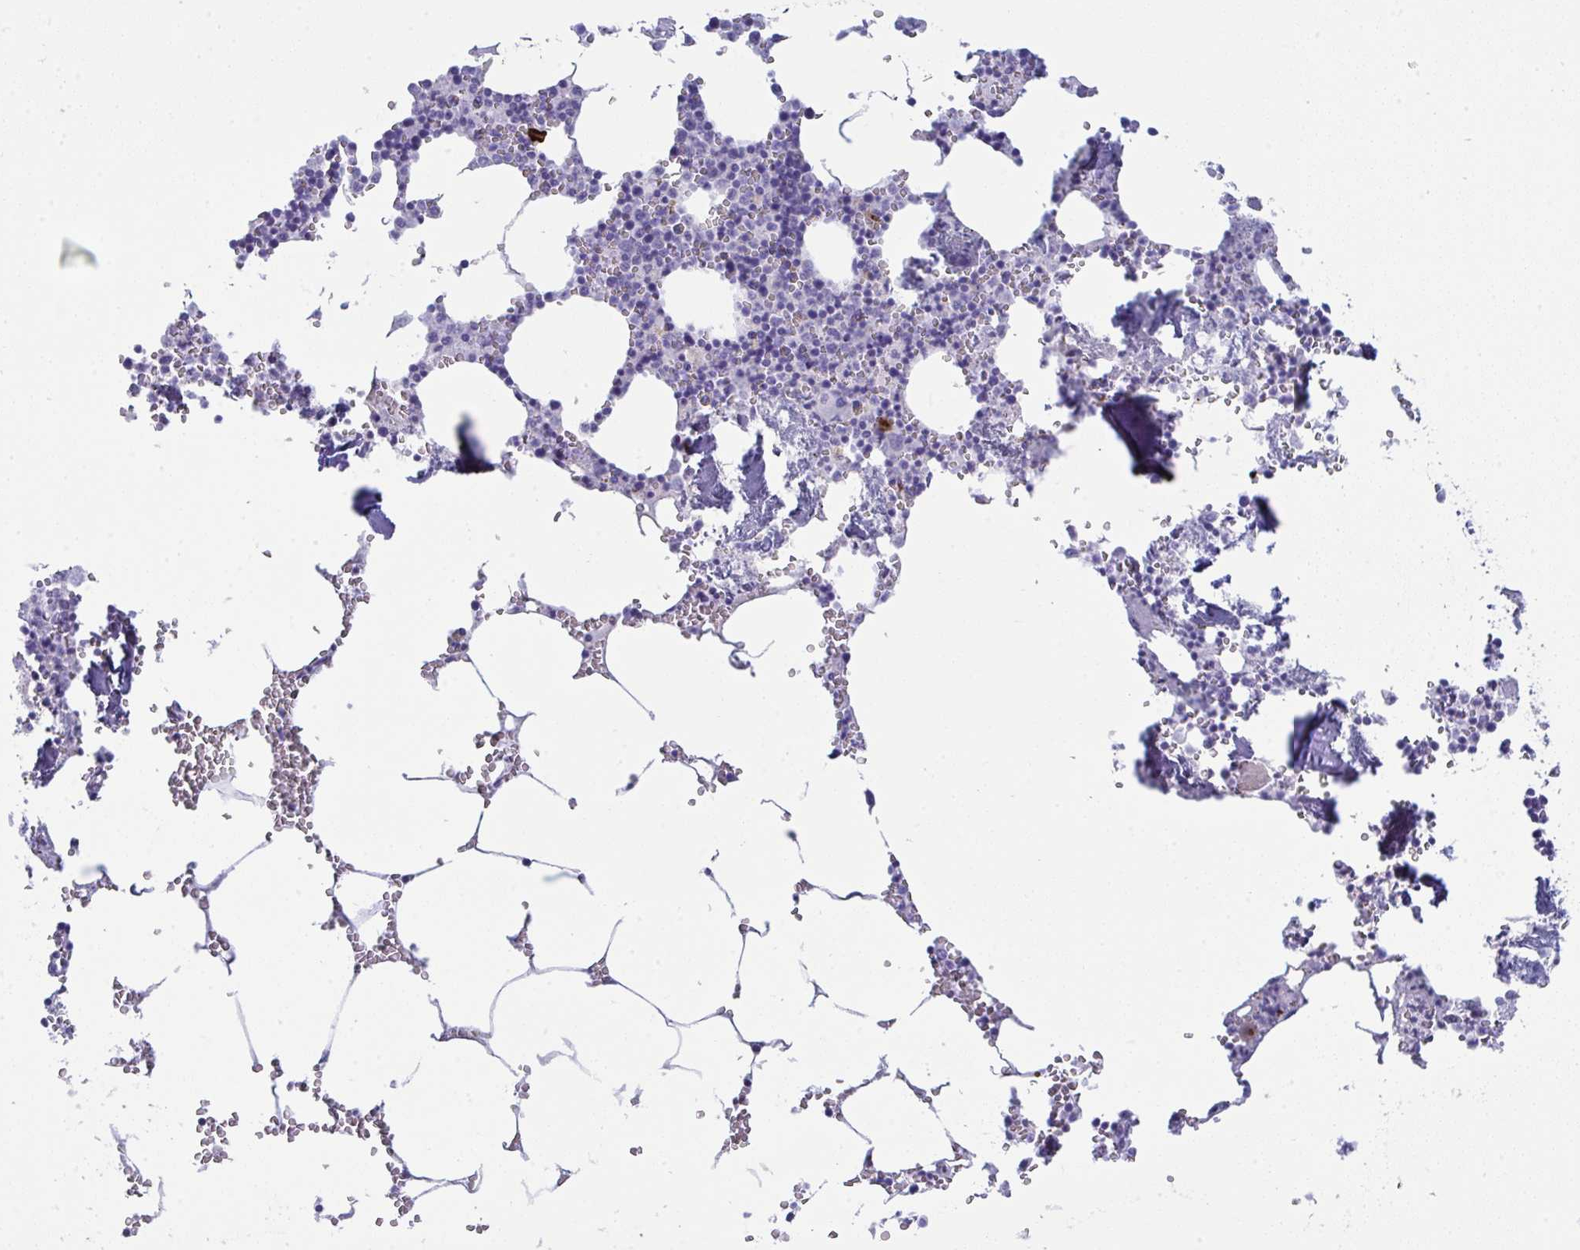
{"staining": {"intensity": "strong", "quantity": "<25%", "location": "cytoplasmic/membranous"}, "tissue": "bone marrow", "cell_type": "Hematopoietic cells", "image_type": "normal", "snomed": [{"axis": "morphology", "description": "Normal tissue, NOS"}, {"axis": "topography", "description": "Bone marrow"}], "caption": "Brown immunohistochemical staining in benign bone marrow reveals strong cytoplasmic/membranous expression in about <25% of hematopoietic cells.", "gene": "JCHAIN", "patient": {"sex": "male", "age": 54}}